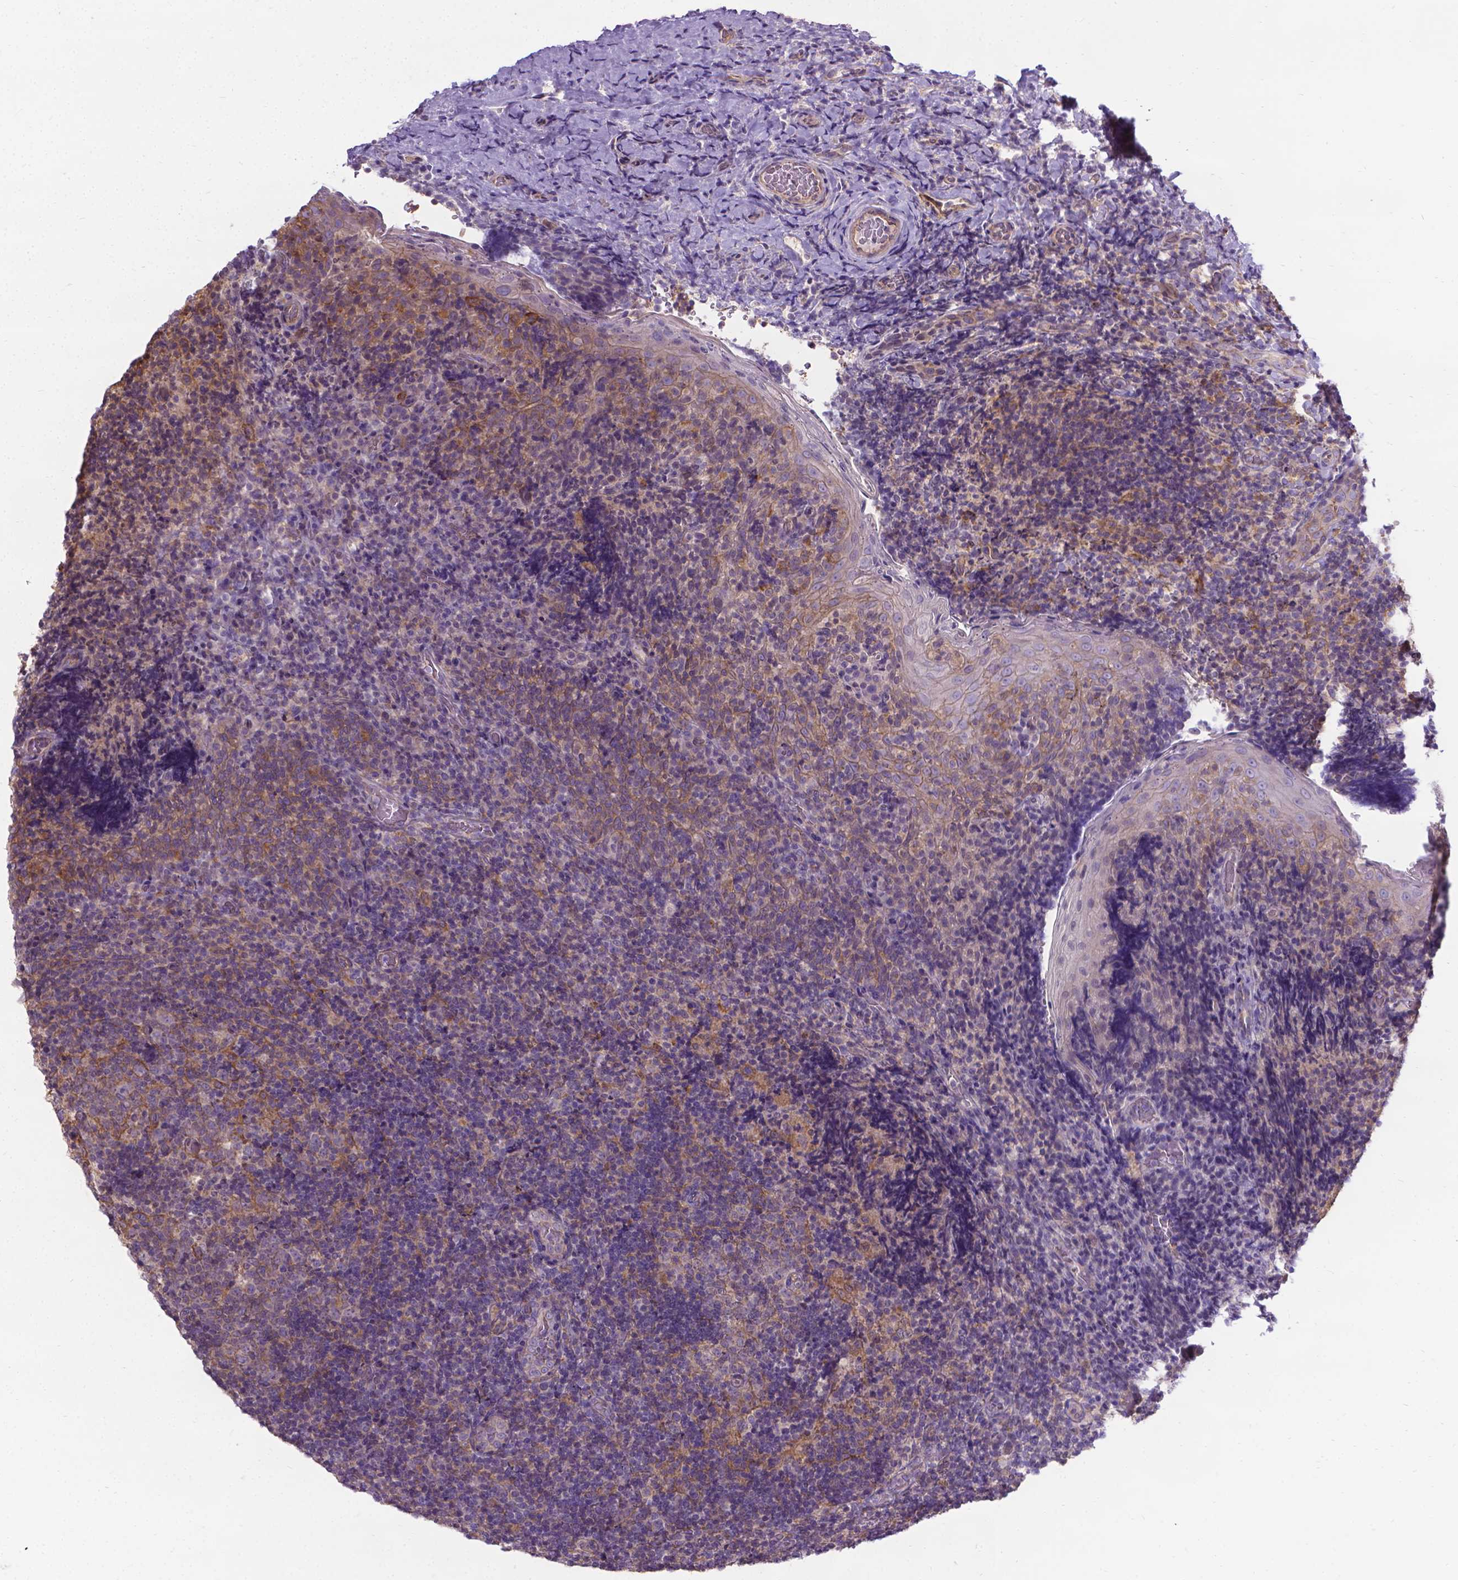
{"staining": {"intensity": "moderate", "quantity": "<25%", "location": "cytoplasmic/membranous"}, "tissue": "tonsil", "cell_type": "Germinal center cells", "image_type": "normal", "snomed": [{"axis": "morphology", "description": "Normal tissue, NOS"}, {"axis": "topography", "description": "Tonsil"}], "caption": "An immunohistochemistry image of benign tissue is shown. Protein staining in brown highlights moderate cytoplasmic/membranous positivity in tonsil within germinal center cells.", "gene": "CFAP299", "patient": {"sex": "male", "age": 17}}